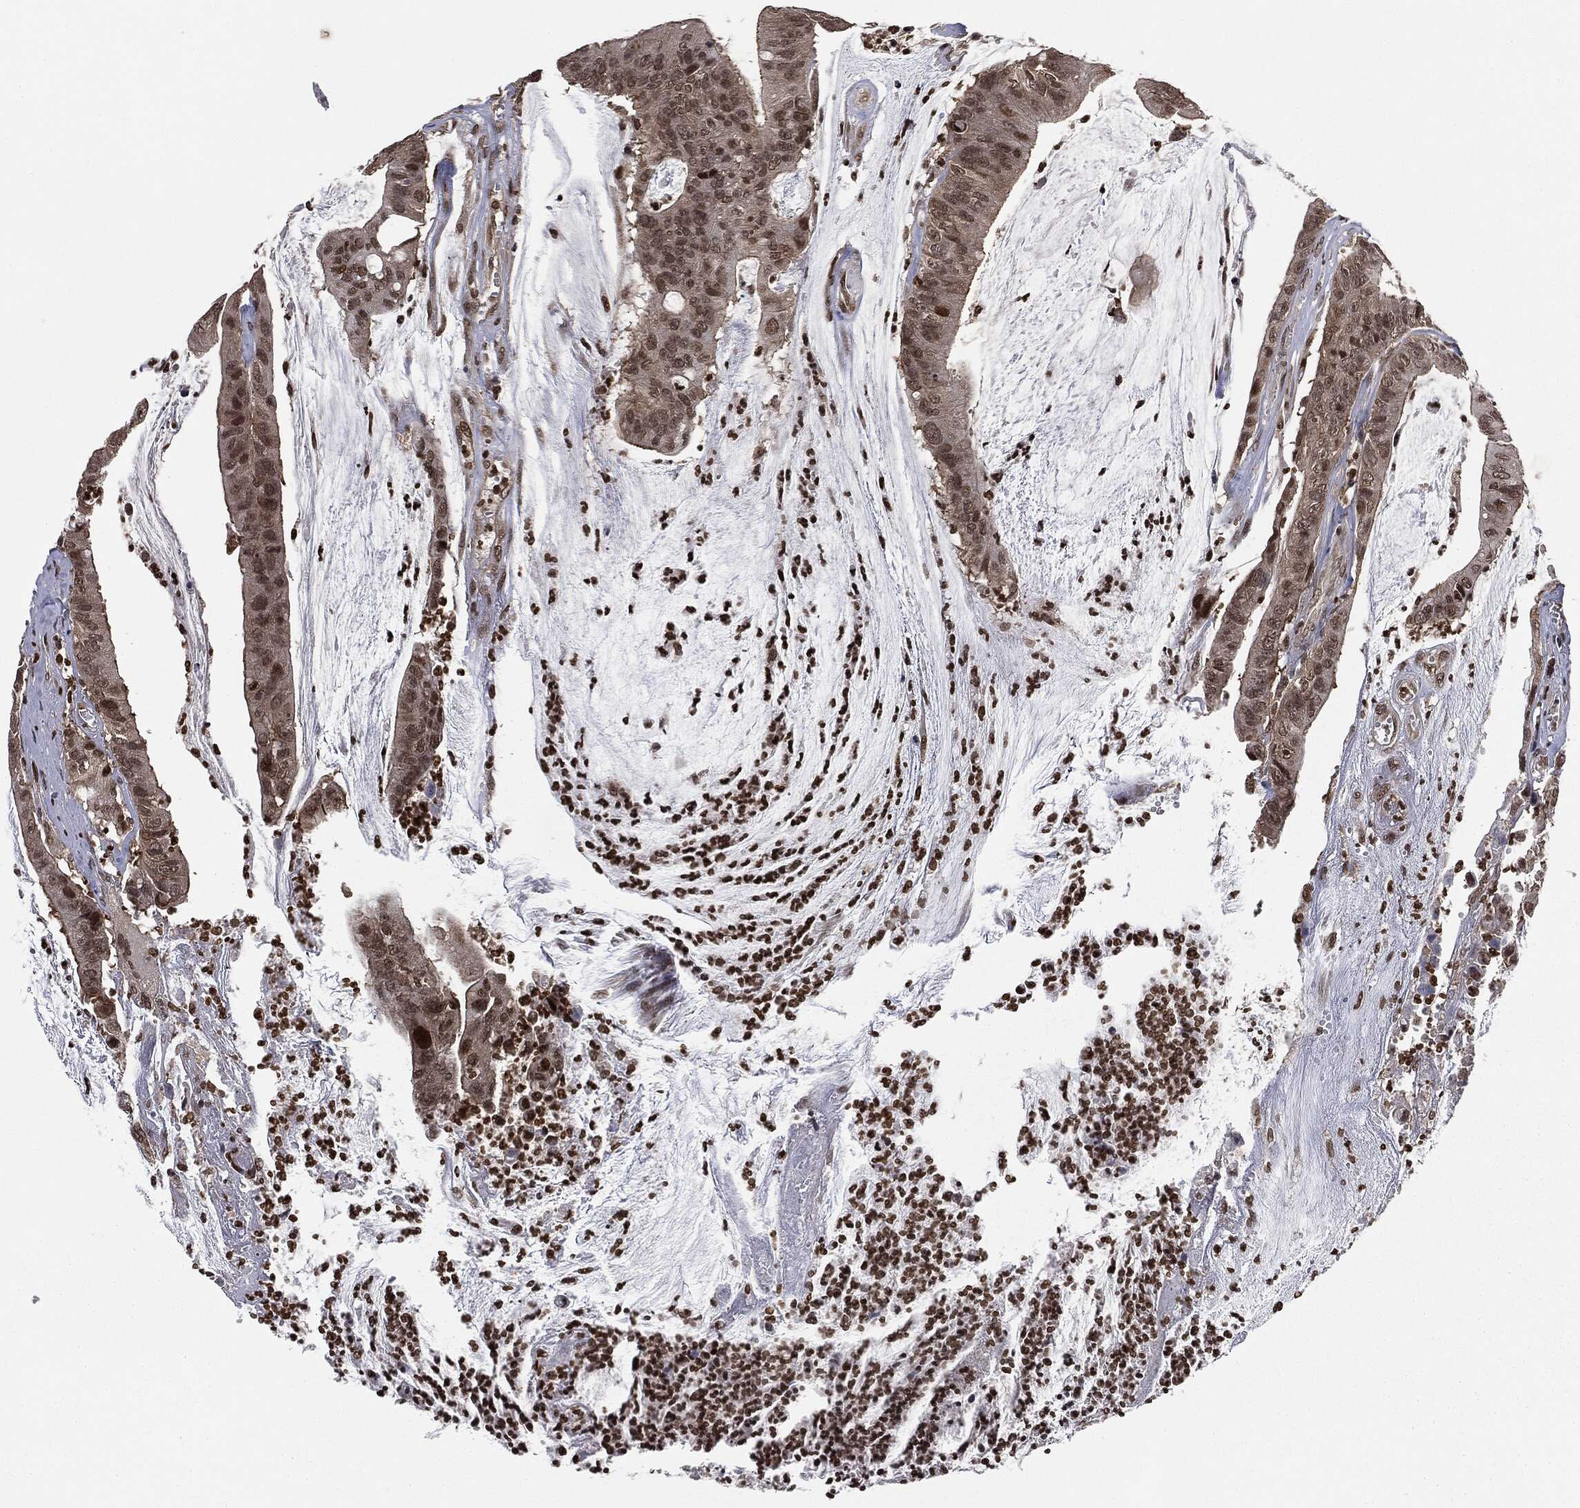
{"staining": {"intensity": "weak", "quantity": ">75%", "location": "cytoplasmic/membranous,nuclear"}, "tissue": "colorectal cancer", "cell_type": "Tumor cells", "image_type": "cancer", "snomed": [{"axis": "morphology", "description": "Adenocarcinoma, NOS"}, {"axis": "topography", "description": "Colon"}], "caption": "There is low levels of weak cytoplasmic/membranous and nuclear expression in tumor cells of adenocarcinoma (colorectal), as demonstrated by immunohistochemical staining (brown color).", "gene": "TBC1D22A", "patient": {"sex": "female", "age": 69}}